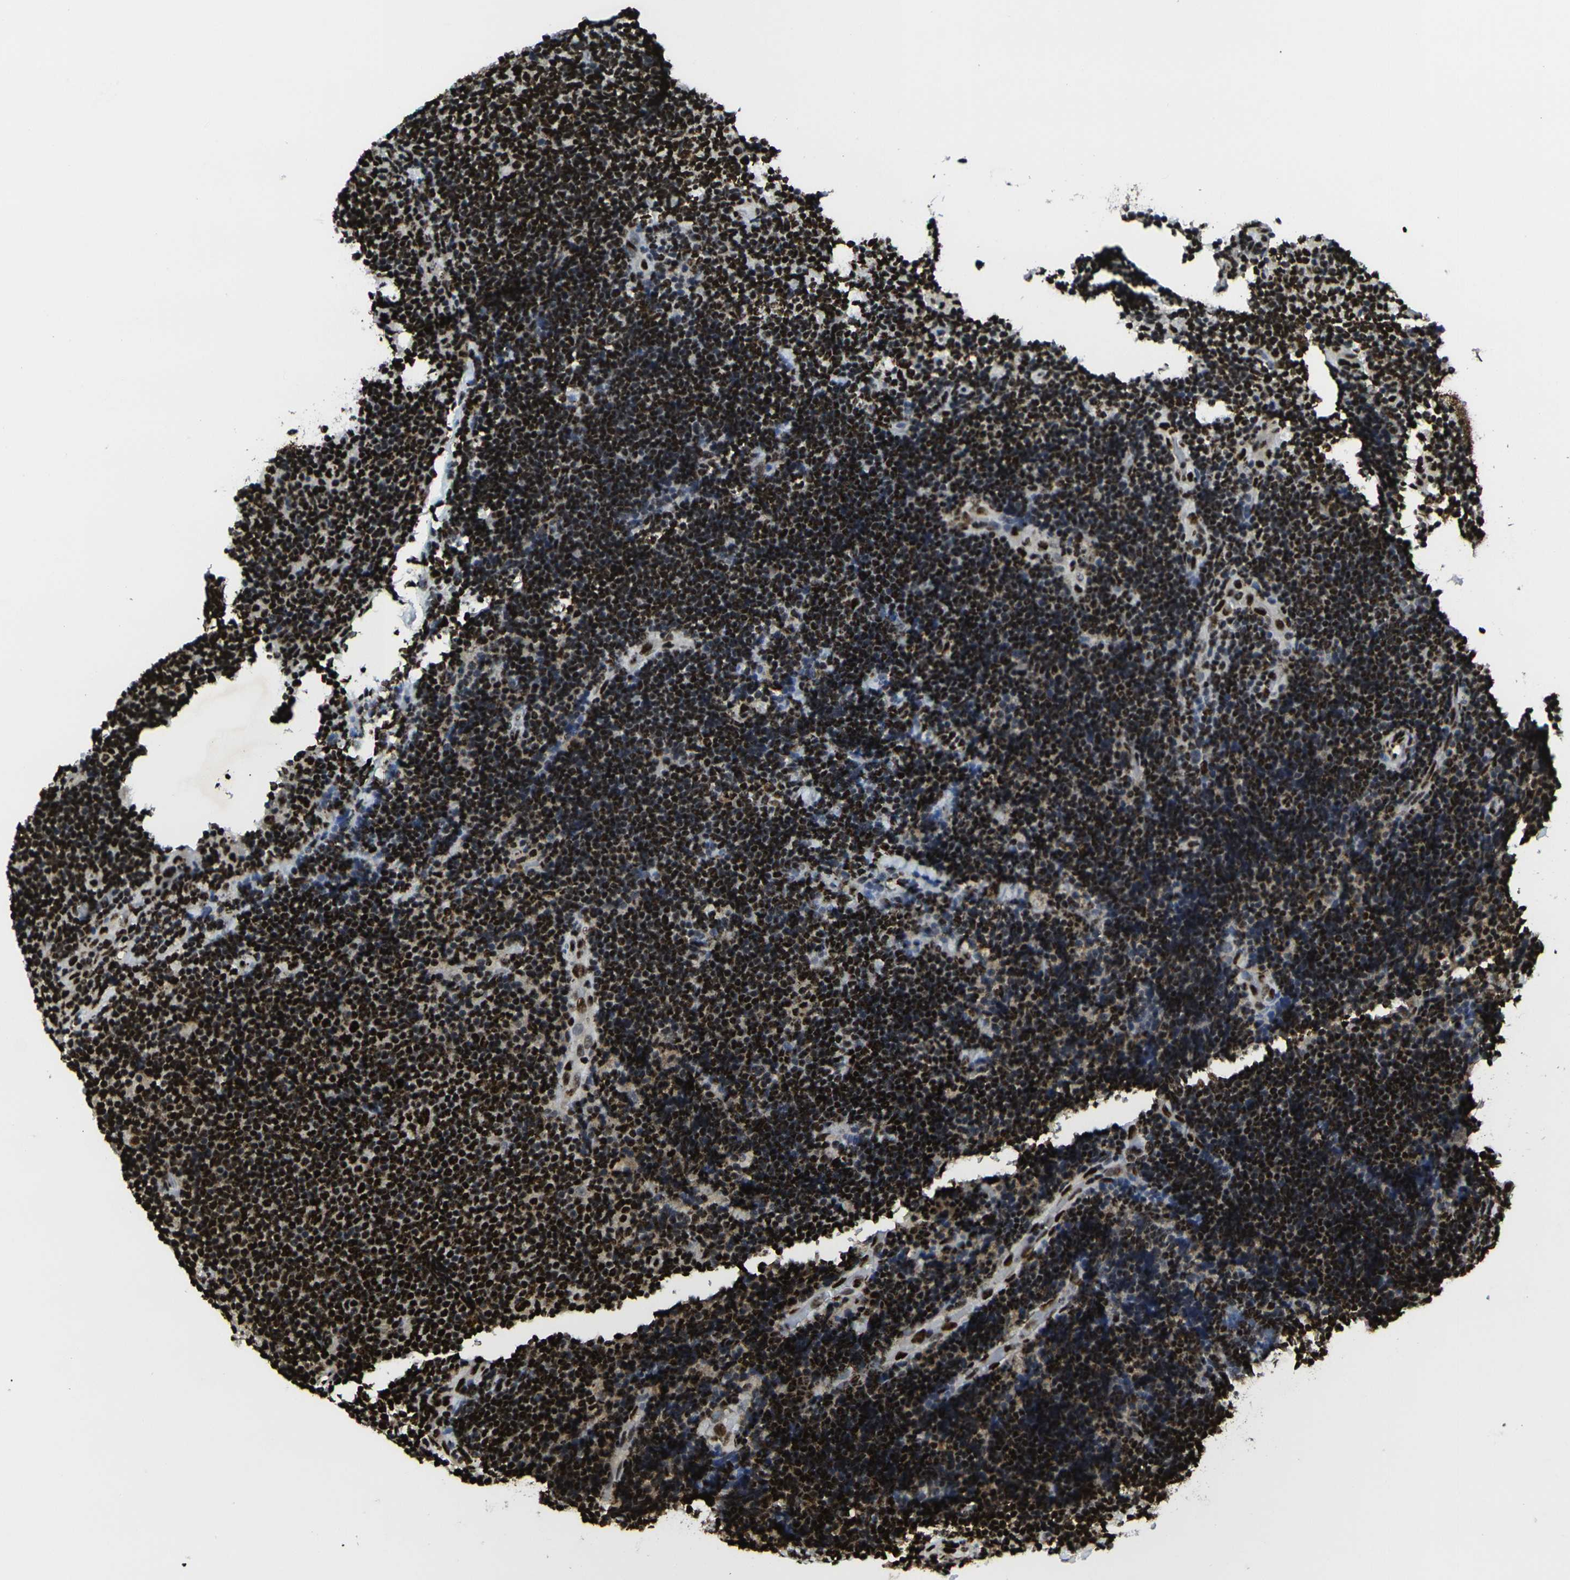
{"staining": {"intensity": "strong", "quantity": ">75%", "location": "nuclear"}, "tissue": "lymphoma", "cell_type": "Tumor cells", "image_type": "cancer", "snomed": [{"axis": "morphology", "description": "Malignant lymphoma, non-Hodgkin's type, Low grade"}, {"axis": "topography", "description": "Lymph node"}], "caption": "This is a photomicrograph of IHC staining of low-grade malignant lymphoma, non-Hodgkin's type, which shows strong staining in the nuclear of tumor cells.", "gene": "SMARCC1", "patient": {"sex": "male", "age": 83}}